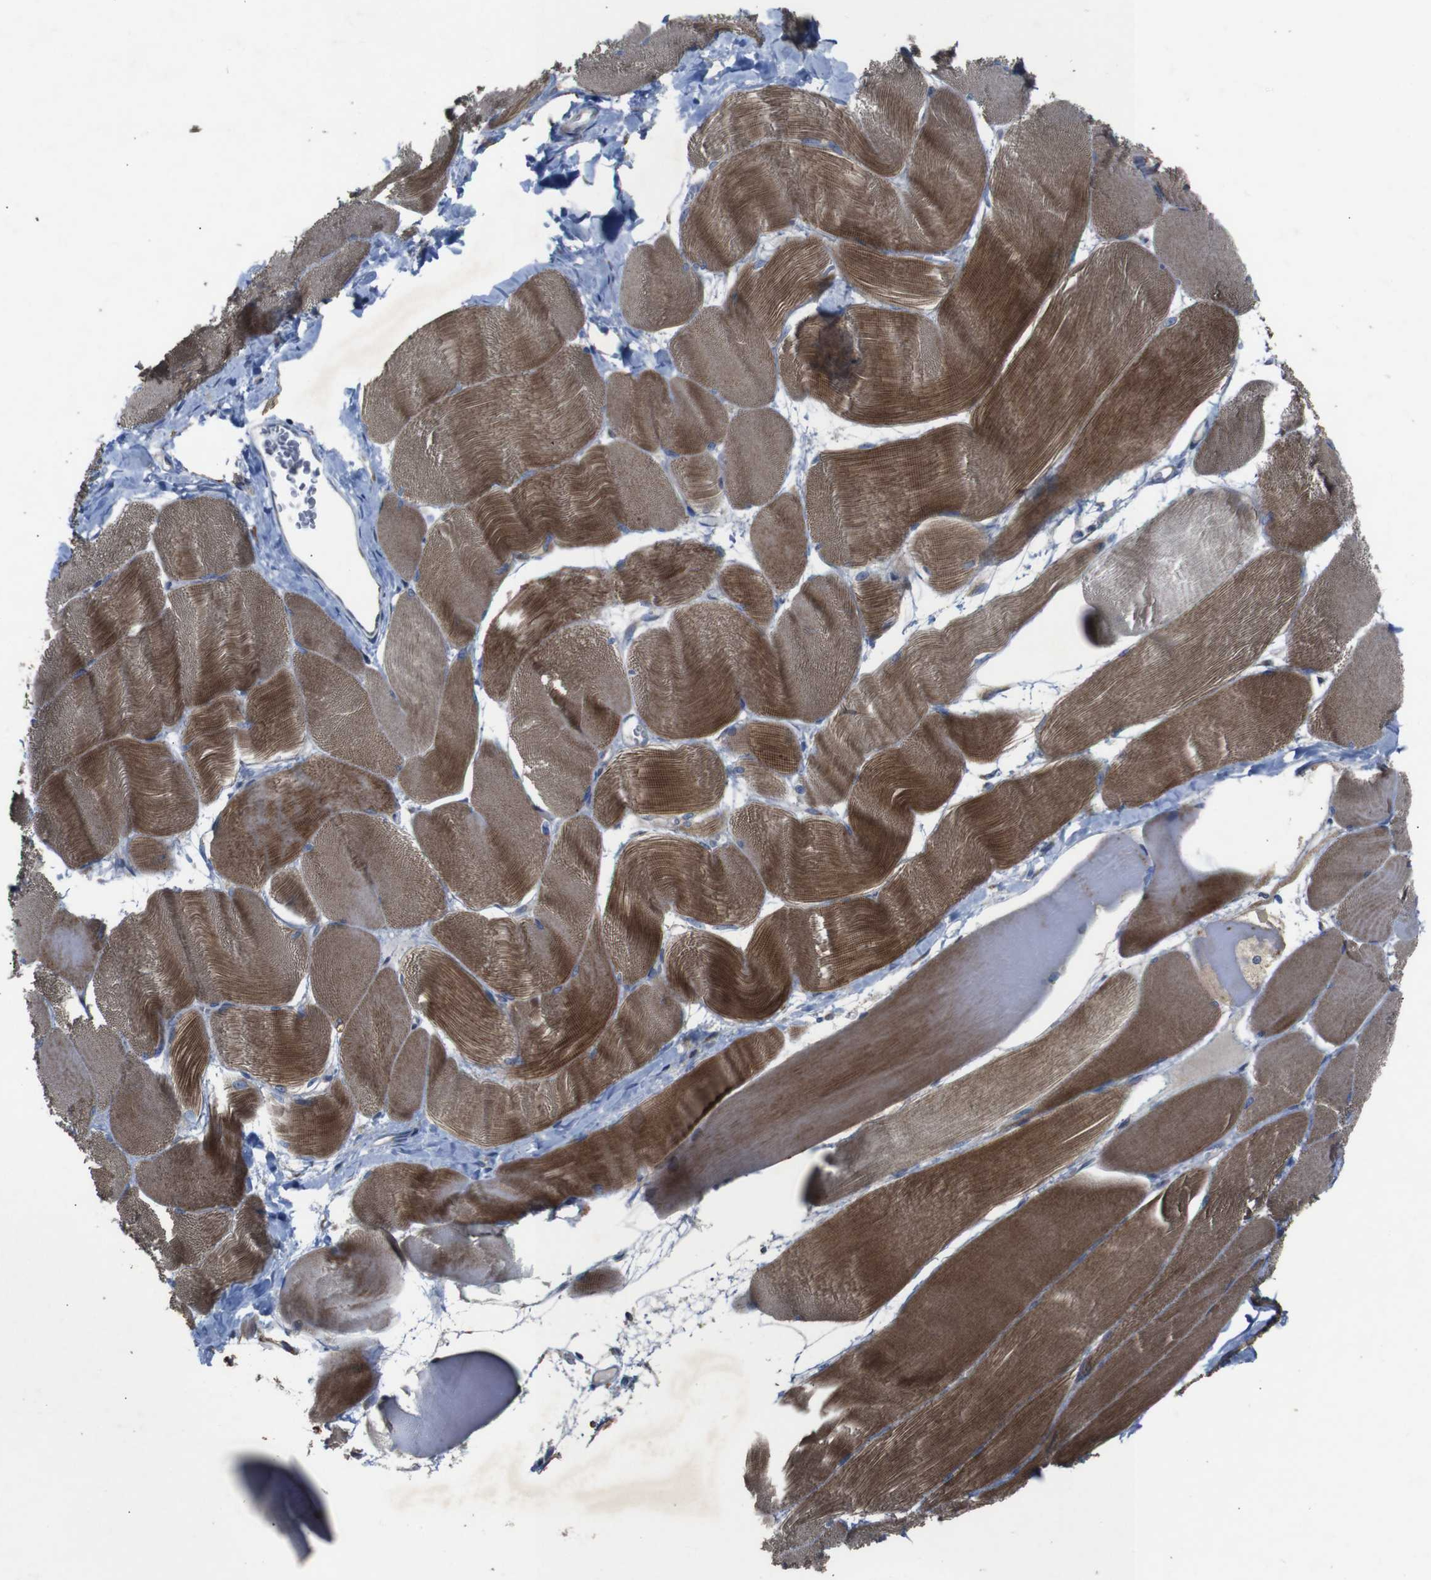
{"staining": {"intensity": "moderate", "quantity": ">75%", "location": "cytoplasmic/membranous"}, "tissue": "skeletal muscle", "cell_type": "Myocytes", "image_type": "normal", "snomed": [{"axis": "morphology", "description": "Normal tissue, NOS"}, {"axis": "morphology", "description": "Squamous cell carcinoma, NOS"}, {"axis": "topography", "description": "Skeletal muscle"}], "caption": "Immunohistochemistry image of unremarkable skeletal muscle: human skeletal muscle stained using IHC shows medium levels of moderate protein expression localized specifically in the cytoplasmic/membranous of myocytes, appearing as a cytoplasmic/membranous brown color.", "gene": "CHST10", "patient": {"sex": "male", "age": 51}}